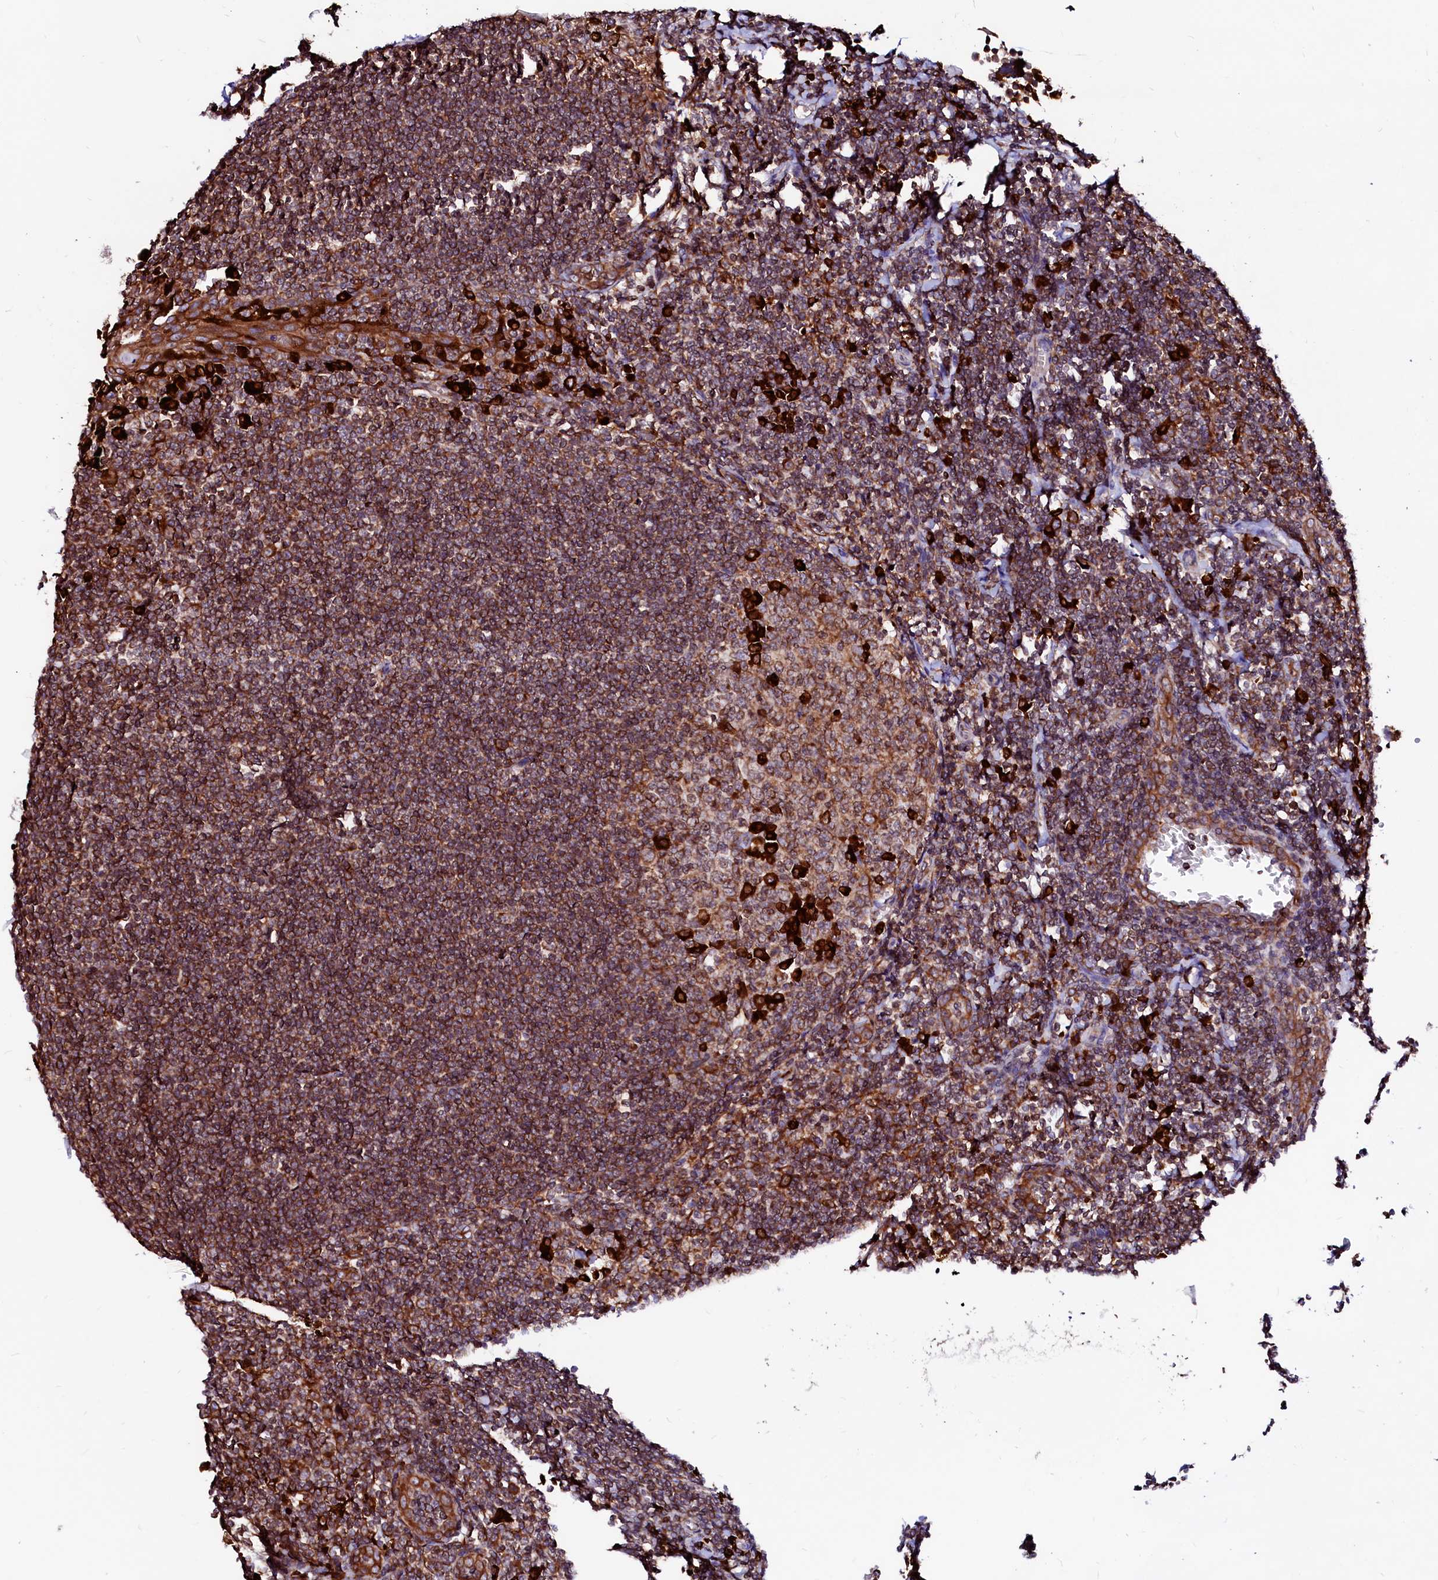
{"staining": {"intensity": "strong", "quantity": "25%-75%", "location": "cytoplasmic/membranous"}, "tissue": "tonsil", "cell_type": "Germinal center cells", "image_type": "normal", "snomed": [{"axis": "morphology", "description": "Normal tissue, NOS"}, {"axis": "topography", "description": "Tonsil"}], "caption": "Immunohistochemical staining of normal human tonsil demonstrates 25%-75% levels of strong cytoplasmic/membranous protein staining in approximately 25%-75% of germinal center cells.", "gene": "DERL1", "patient": {"sex": "male", "age": 27}}